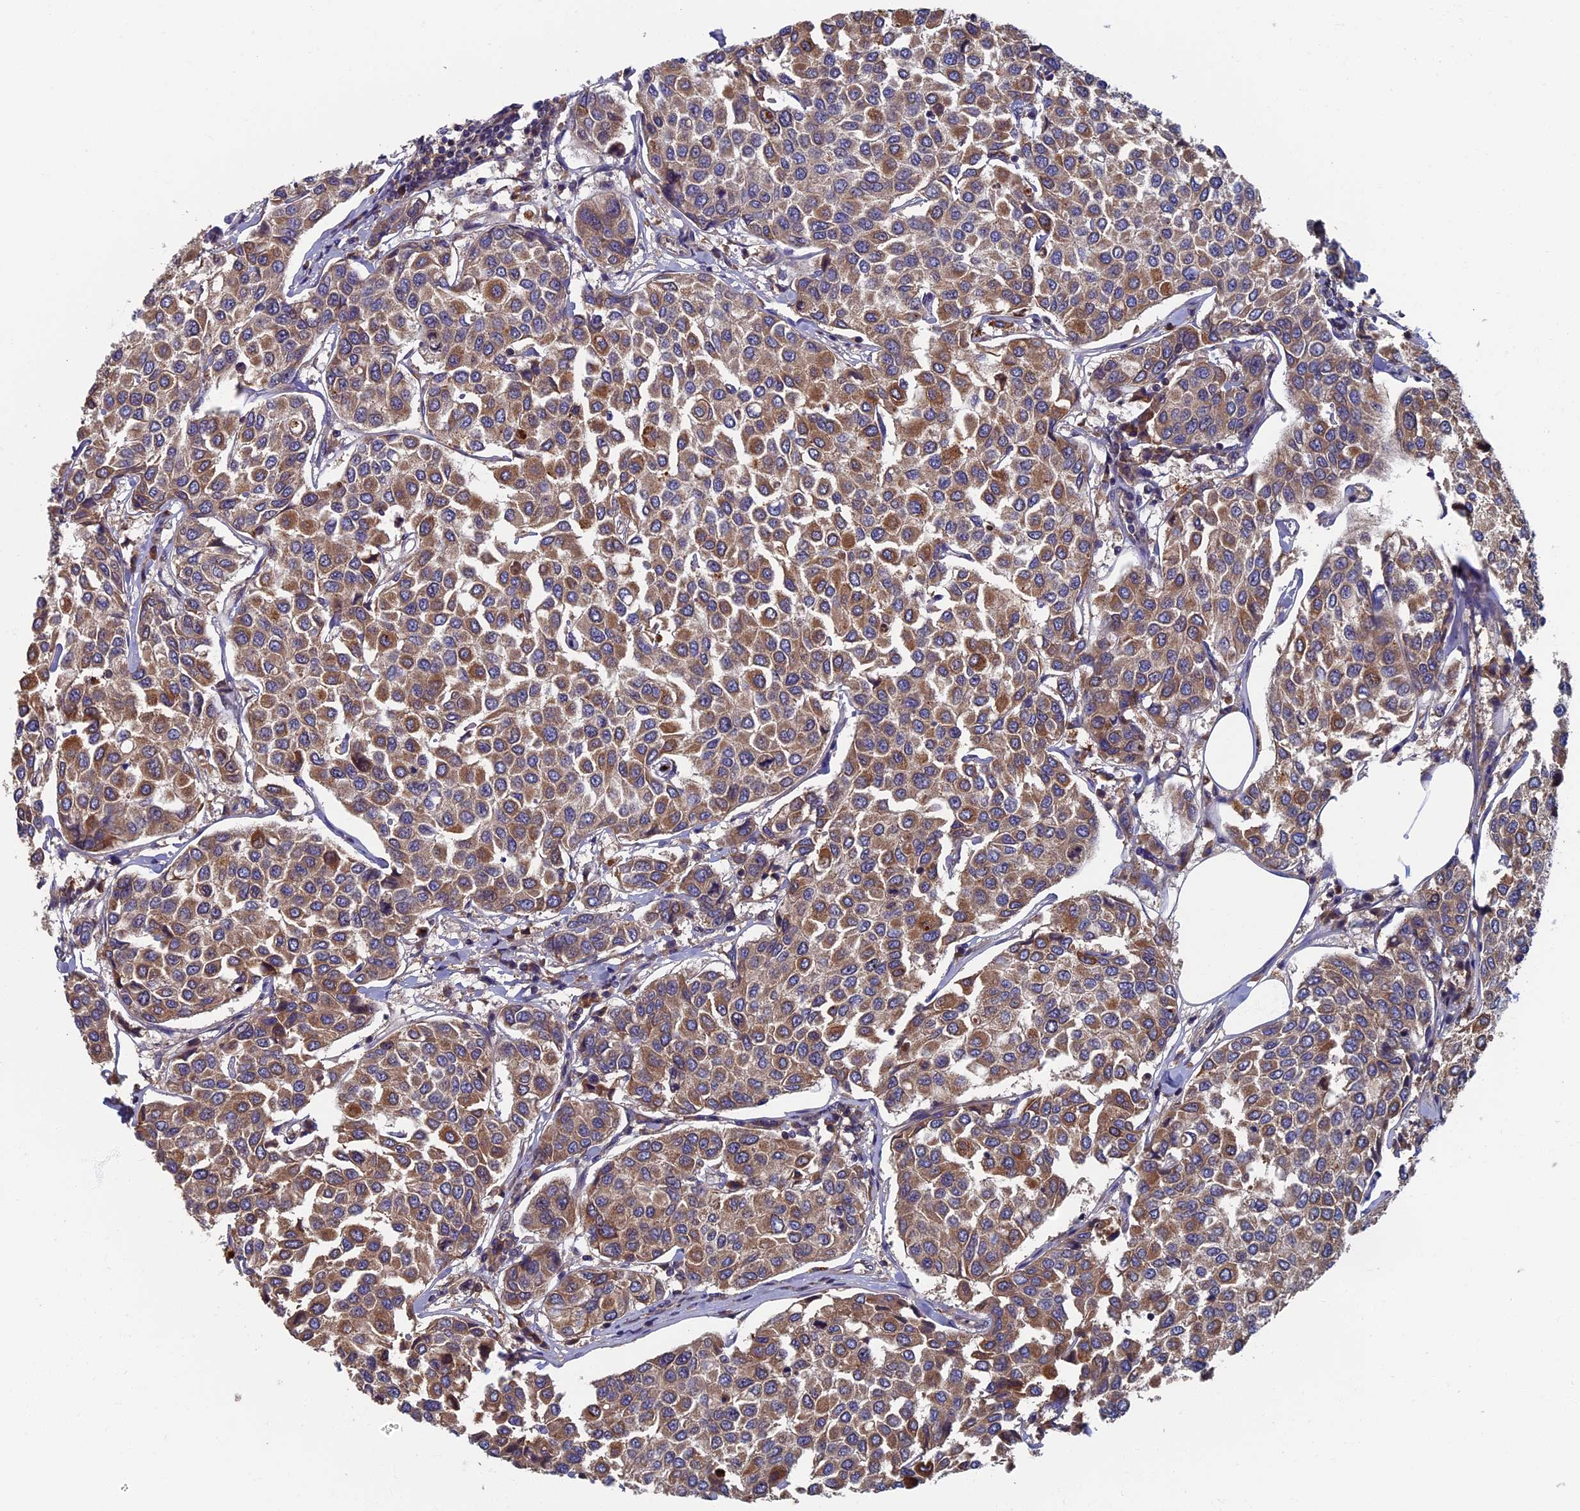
{"staining": {"intensity": "moderate", "quantity": ">75%", "location": "cytoplasmic/membranous"}, "tissue": "breast cancer", "cell_type": "Tumor cells", "image_type": "cancer", "snomed": [{"axis": "morphology", "description": "Duct carcinoma"}, {"axis": "topography", "description": "Breast"}], "caption": "Protein staining of breast infiltrating ductal carcinoma tissue shows moderate cytoplasmic/membranous staining in approximately >75% of tumor cells.", "gene": "TNK2", "patient": {"sex": "female", "age": 55}}